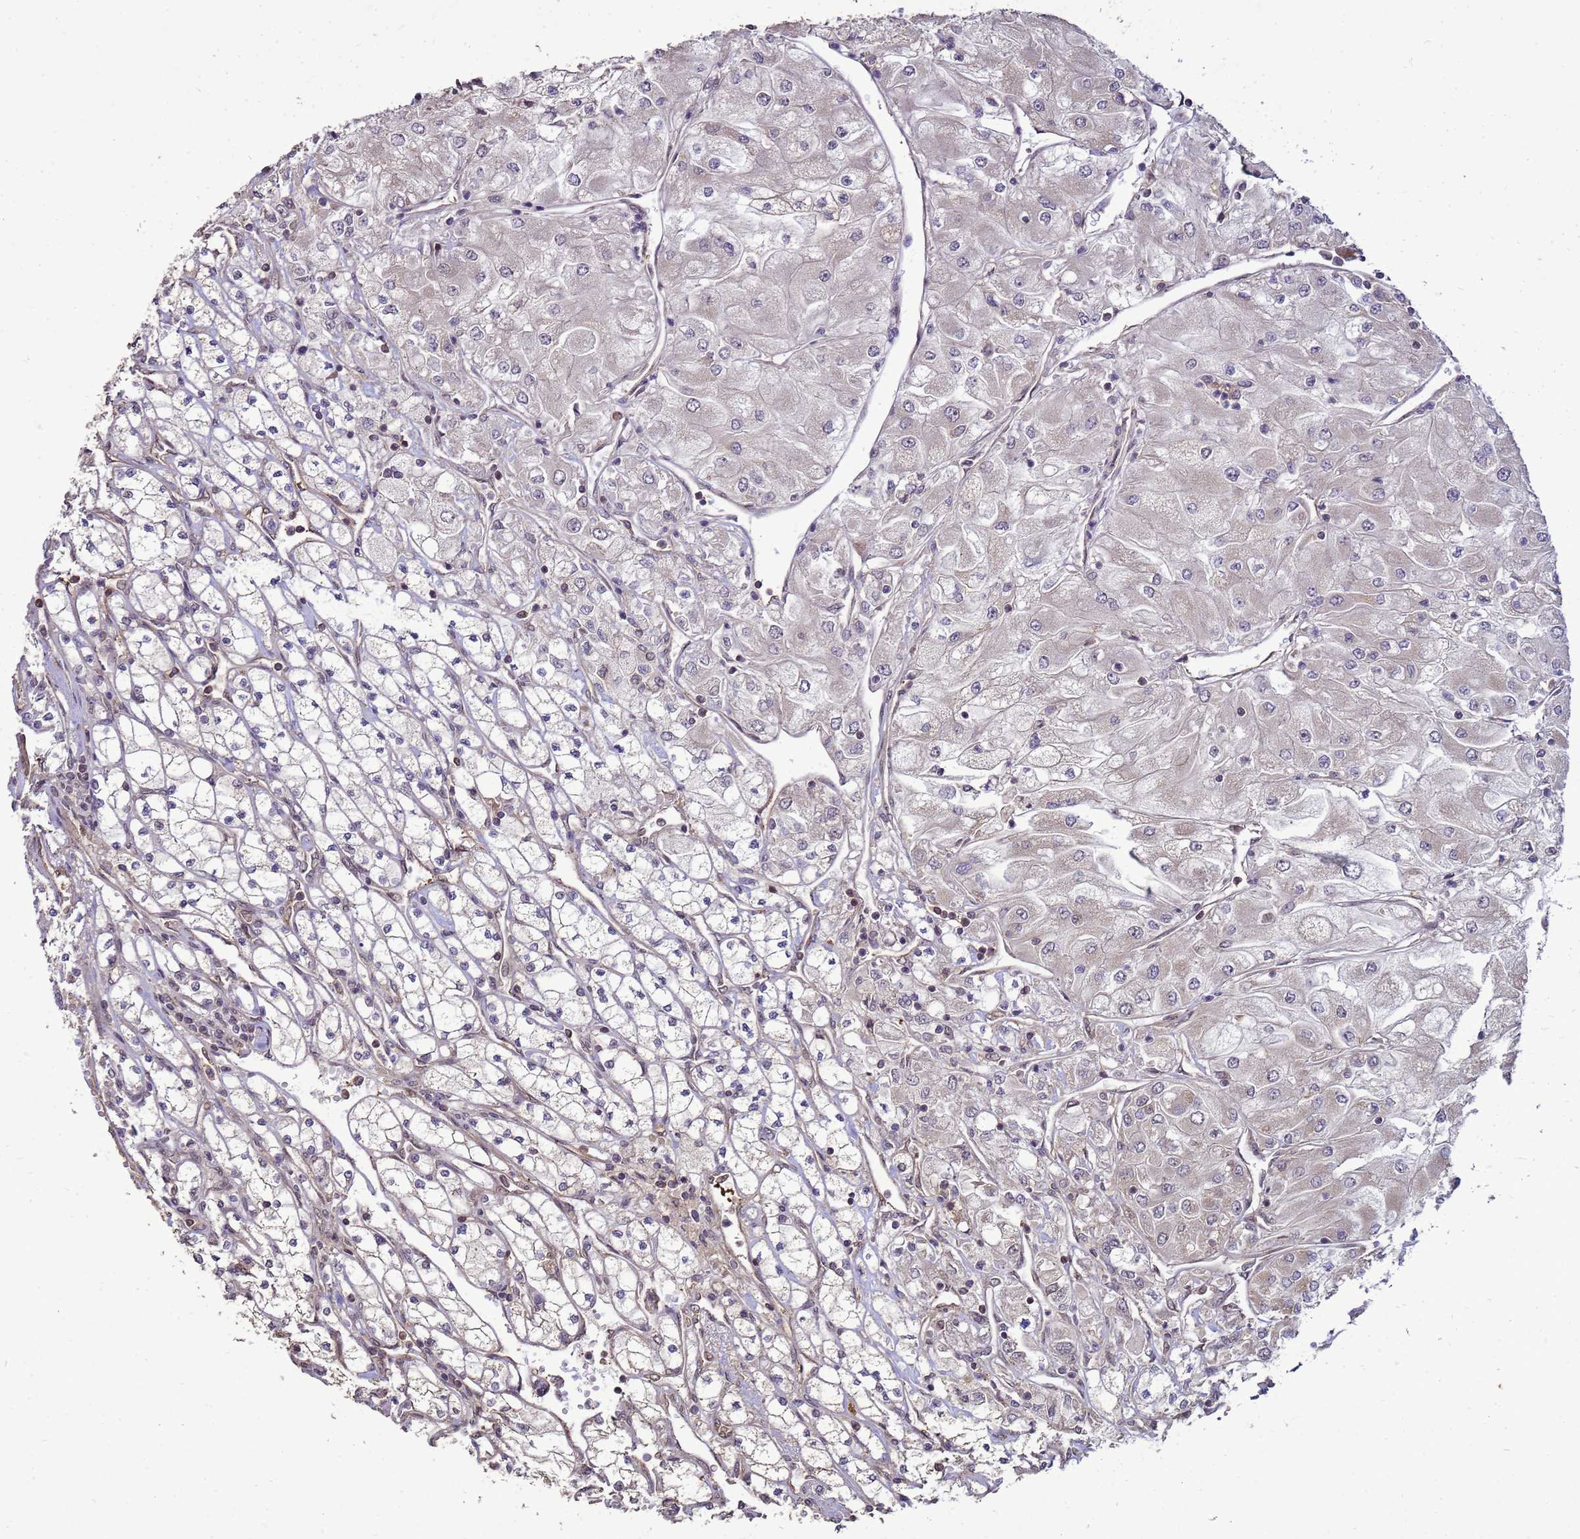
{"staining": {"intensity": "negative", "quantity": "none", "location": "none"}, "tissue": "renal cancer", "cell_type": "Tumor cells", "image_type": "cancer", "snomed": [{"axis": "morphology", "description": "Adenocarcinoma, NOS"}, {"axis": "topography", "description": "Kidney"}], "caption": "Histopathology image shows no significant protein expression in tumor cells of adenocarcinoma (renal). Brightfield microscopy of immunohistochemistry stained with DAB (brown) and hematoxylin (blue), captured at high magnification.", "gene": "CRBN", "patient": {"sex": "male", "age": 80}}